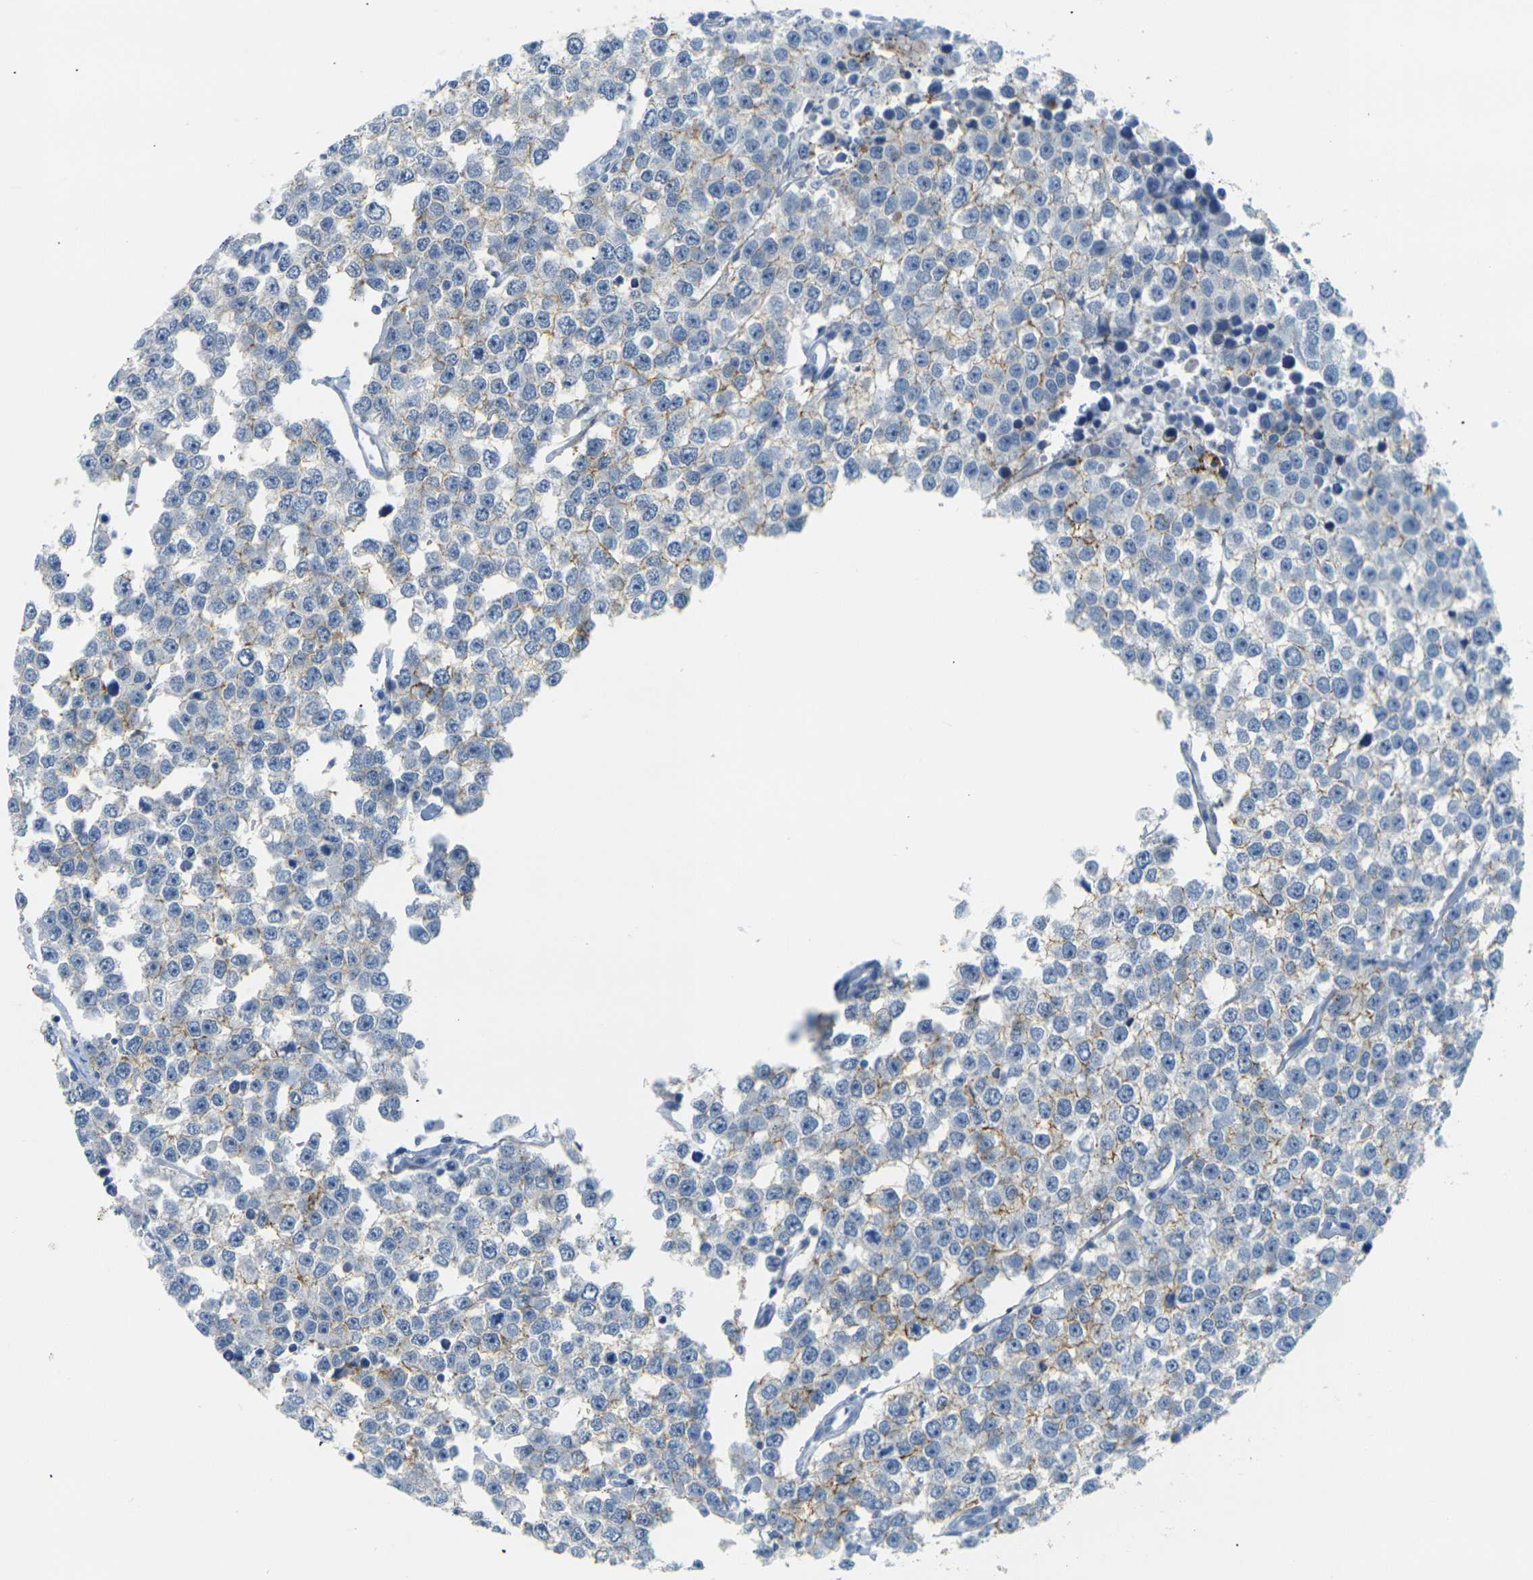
{"staining": {"intensity": "weak", "quantity": "25%-75%", "location": "cytoplasmic/membranous"}, "tissue": "testis cancer", "cell_type": "Tumor cells", "image_type": "cancer", "snomed": [{"axis": "morphology", "description": "Seminoma, NOS"}, {"axis": "morphology", "description": "Carcinoma, Embryonal, NOS"}, {"axis": "topography", "description": "Testis"}], "caption": "IHC (DAB) staining of embryonal carcinoma (testis) exhibits weak cytoplasmic/membranous protein staining in approximately 25%-75% of tumor cells.", "gene": "CLDN7", "patient": {"sex": "male", "age": 52}}